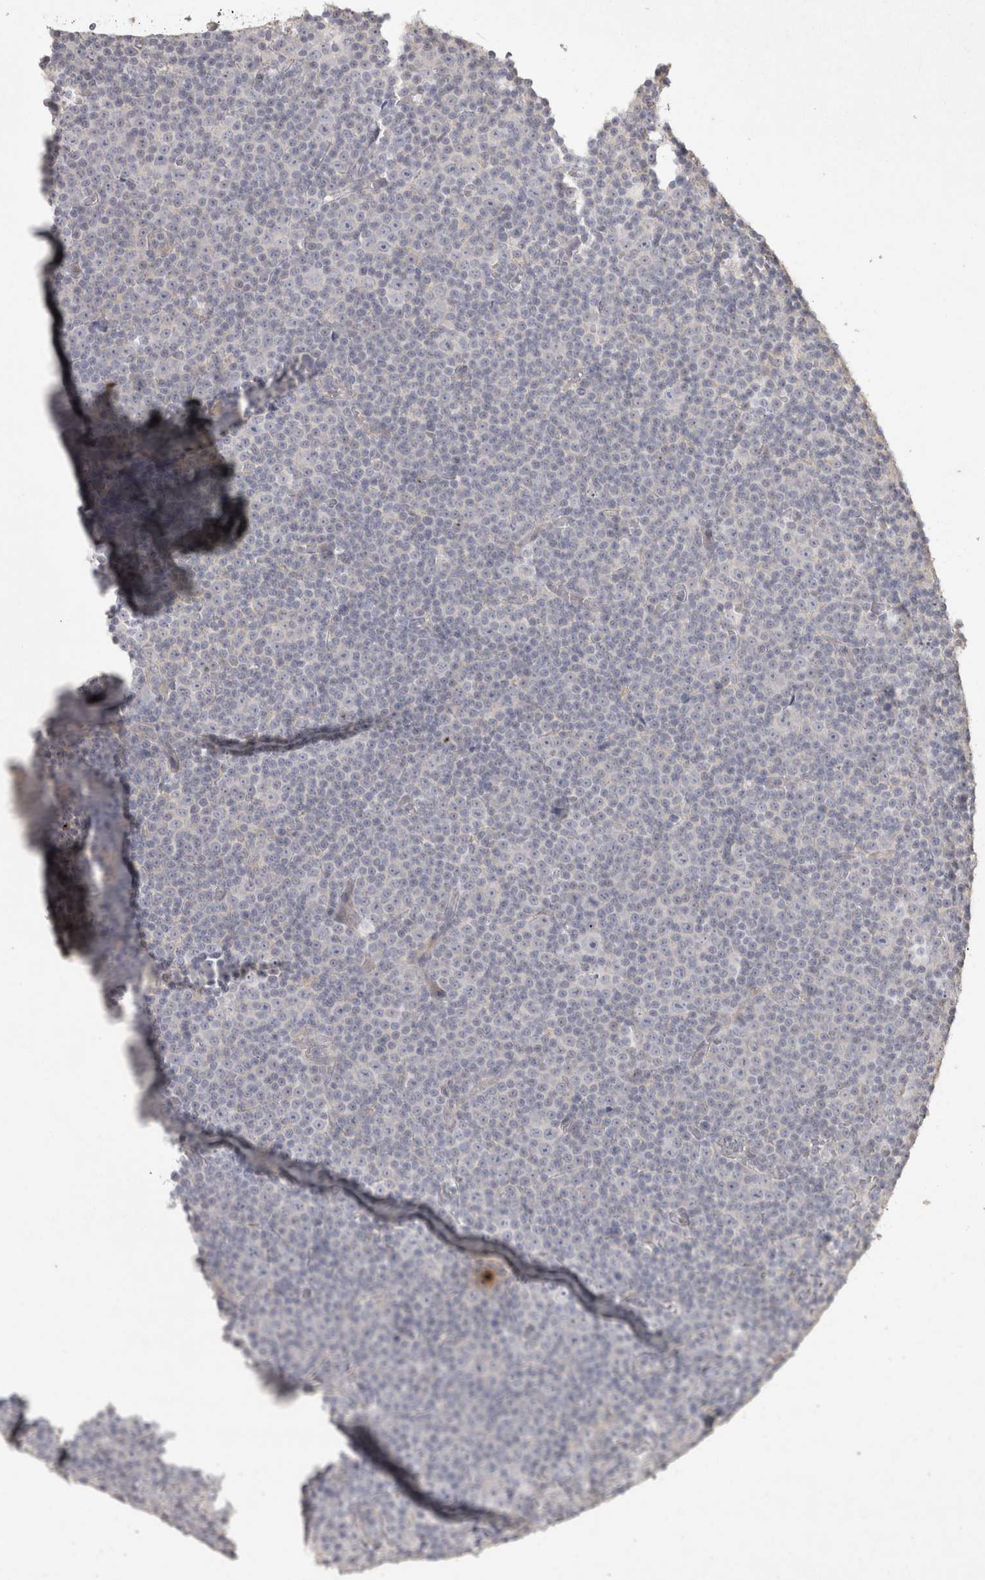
{"staining": {"intensity": "negative", "quantity": "none", "location": "none"}, "tissue": "lymphoma", "cell_type": "Tumor cells", "image_type": "cancer", "snomed": [{"axis": "morphology", "description": "Malignant lymphoma, non-Hodgkin's type, Low grade"}, {"axis": "topography", "description": "Lymph node"}], "caption": "Immunohistochemistry (IHC) of human malignant lymphoma, non-Hodgkin's type (low-grade) demonstrates no expression in tumor cells.", "gene": "OSTN", "patient": {"sex": "female", "age": 67}}